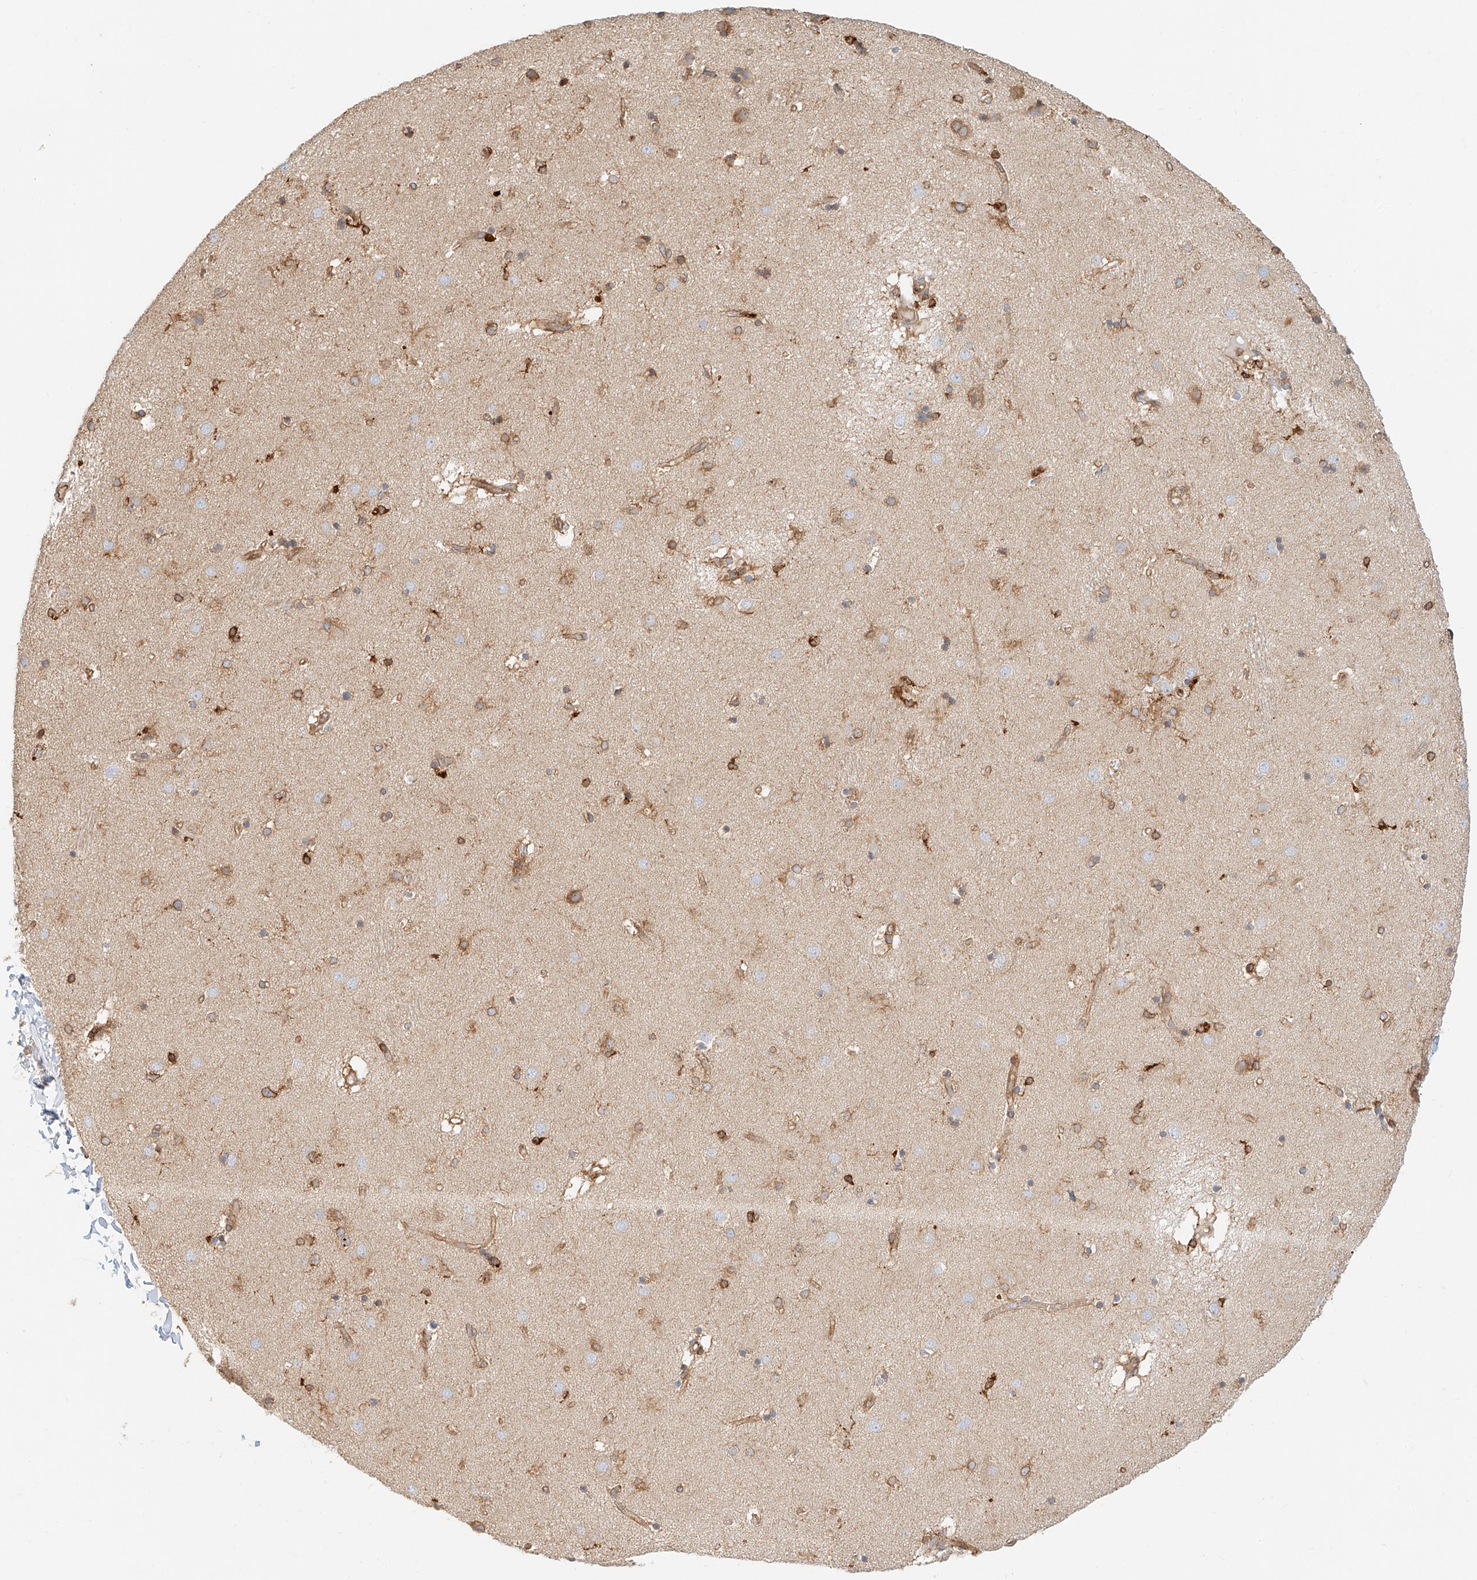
{"staining": {"intensity": "moderate", "quantity": "<25%", "location": "cytoplasmic/membranous"}, "tissue": "caudate", "cell_type": "Glial cells", "image_type": "normal", "snomed": [{"axis": "morphology", "description": "Normal tissue, NOS"}, {"axis": "topography", "description": "Lateral ventricle wall"}], "caption": "A high-resolution image shows immunohistochemistry (IHC) staining of normal caudate, which exhibits moderate cytoplasmic/membranous staining in approximately <25% of glial cells.", "gene": "DHRS7", "patient": {"sex": "male", "age": 70}}